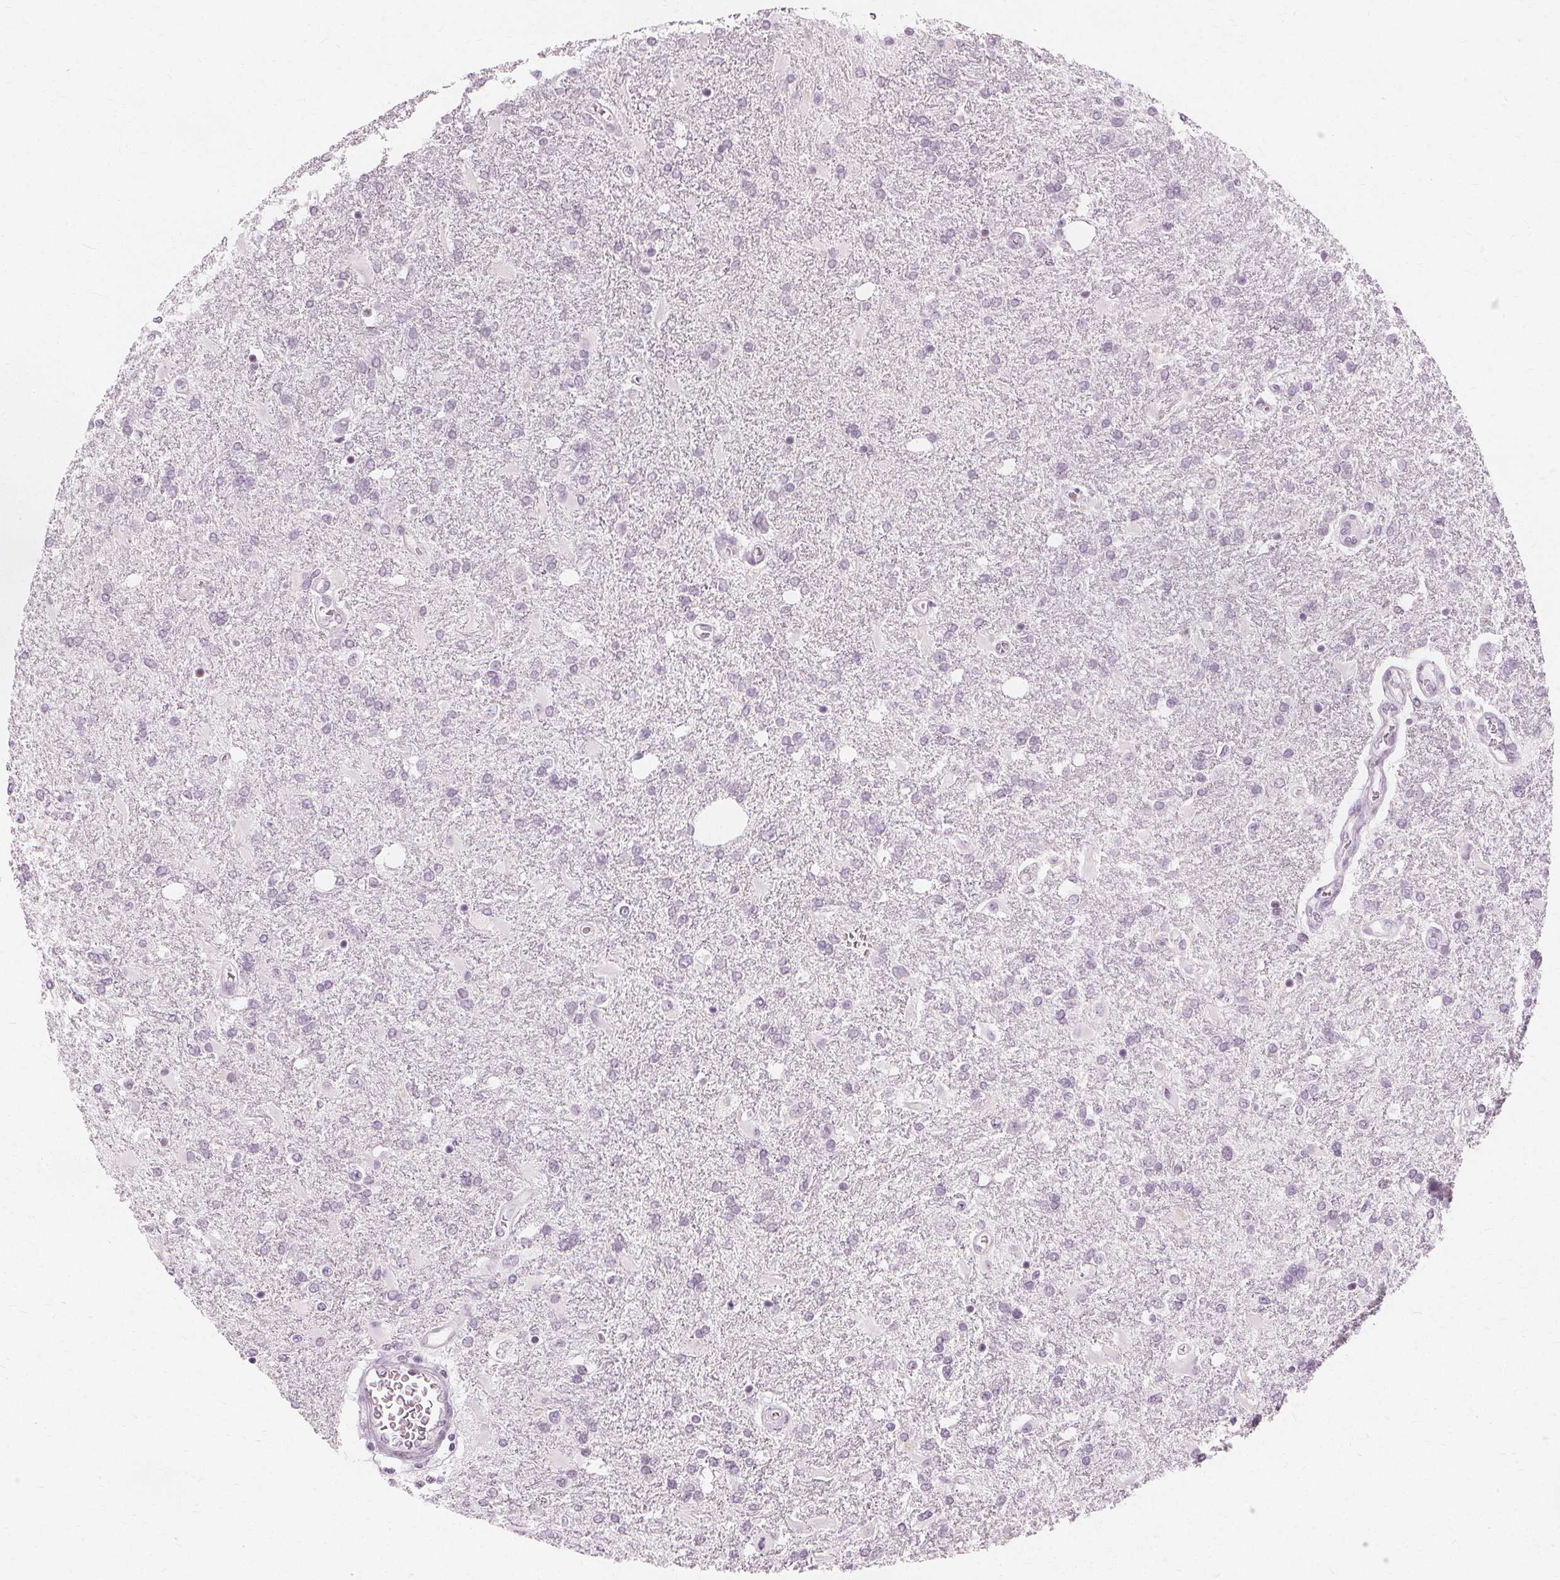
{"staining": {"intensity": "negative", "quantity": "none", "location": "none"}, "tissue": "glioma", "cell_type": "Tumor cells", "image_type": "cancer", "snomed": [{"axis": "morphology", "description": "Glioma, malignant, High grade"}, {"axis": "topography", "description": "Cerebral cortex"}], "caption": "Glioma stained for a protein using immunohistochemistry (IHC) reveals no expression tumor cells.", "gene": "NXPE1", "patient": {"sex": "male", "age": 79}}